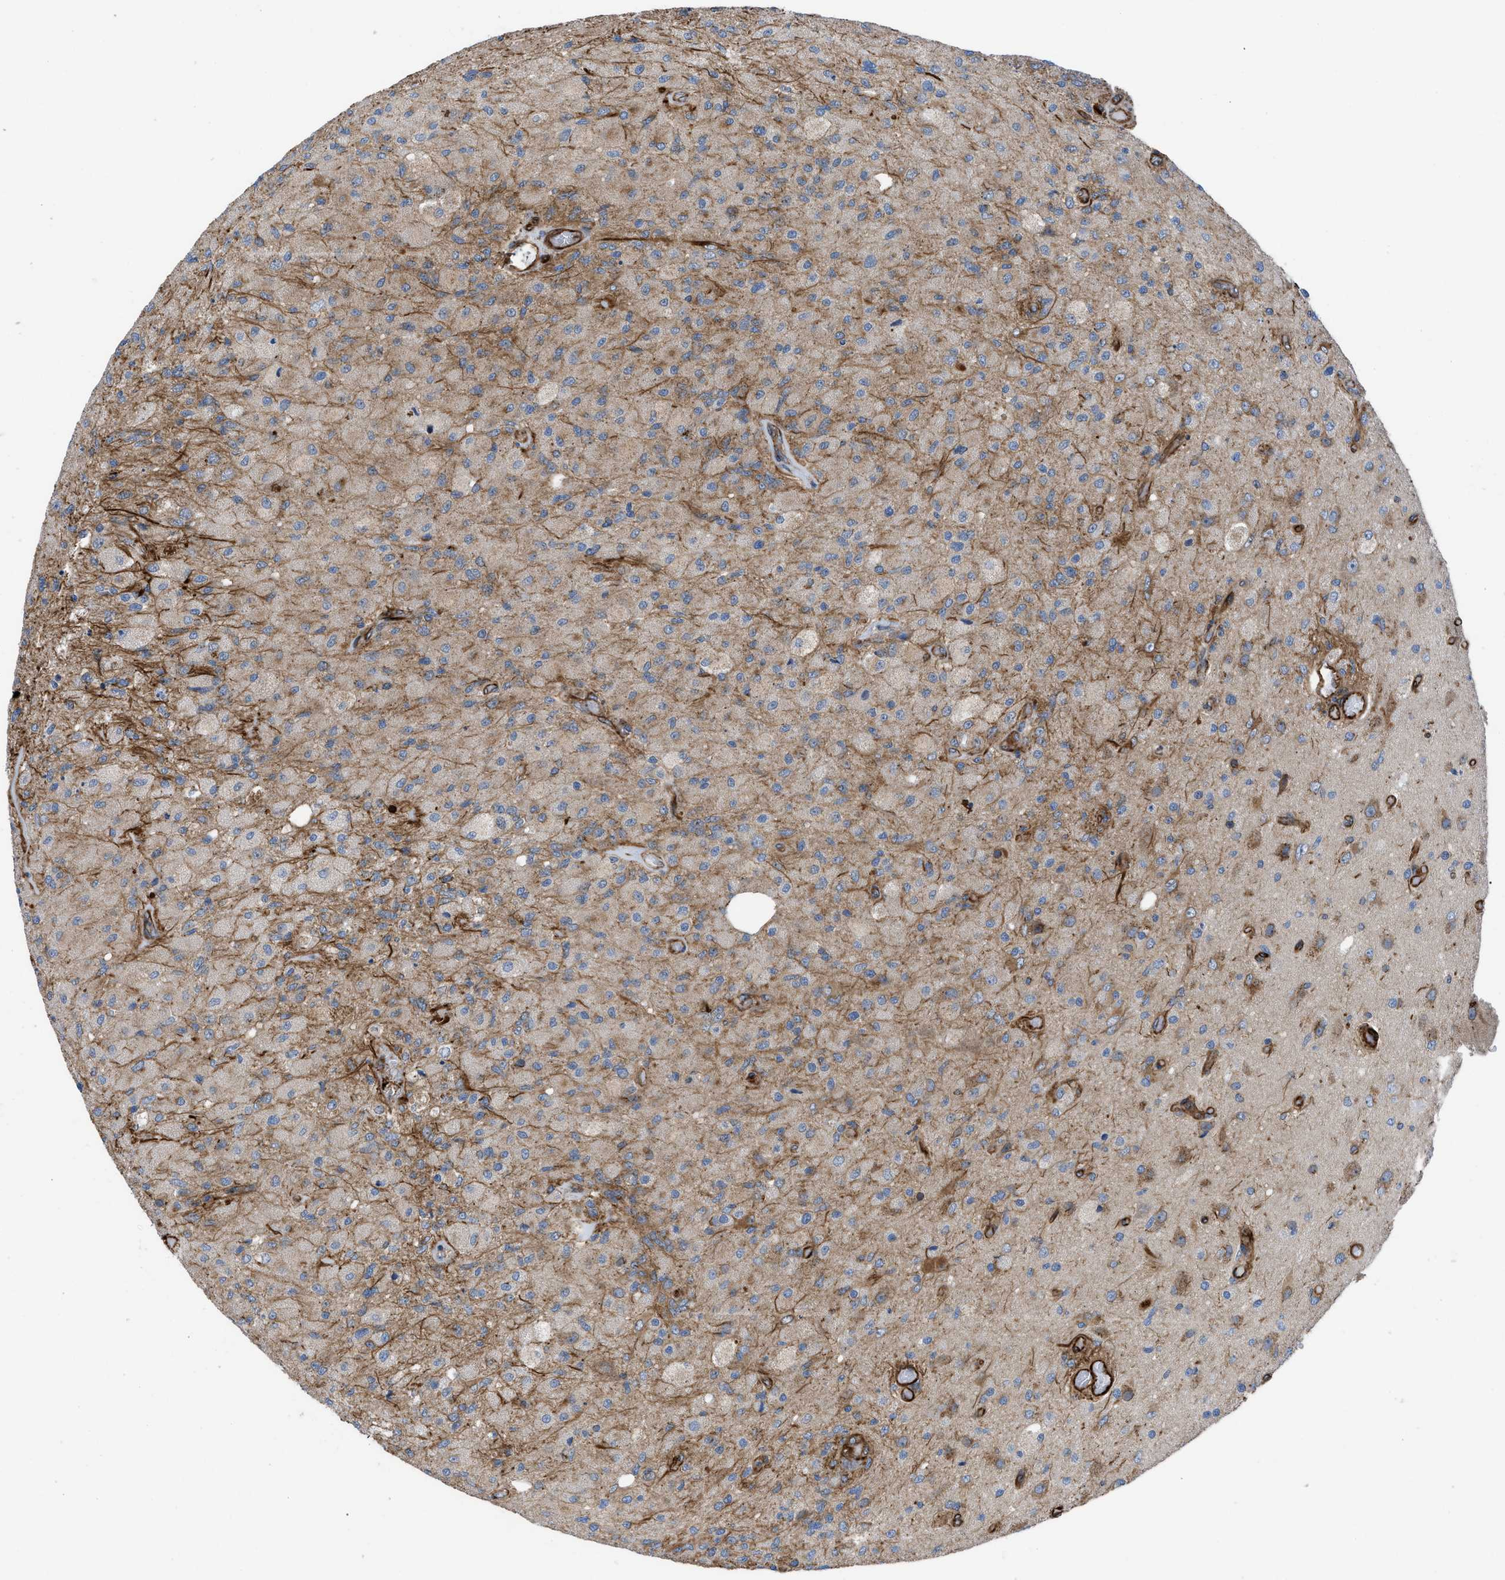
{"staining": {"intensity": "moderate", "quantity": "<25%", "location": "cytoplasmic/membranous"}, "tissue": "glioma", "cell_type": "Tumor cells", "image_type": "cancer", "snomed": [{"axis": "morphology", "description": "Normal tissue, NOS"}, {"axis": "morphology", "description": "Glioma, malignant, High grade"}, {"axis": "topography", "description": "Cerebral cortex"}], "caption": "Glioma stained with a brown dye reveals moderate cytoplasmic/membranous positive positivity in about <25% of tumor cells.", "gene": "PTPRE", "patient": {"sex": "male", "age": 77}}